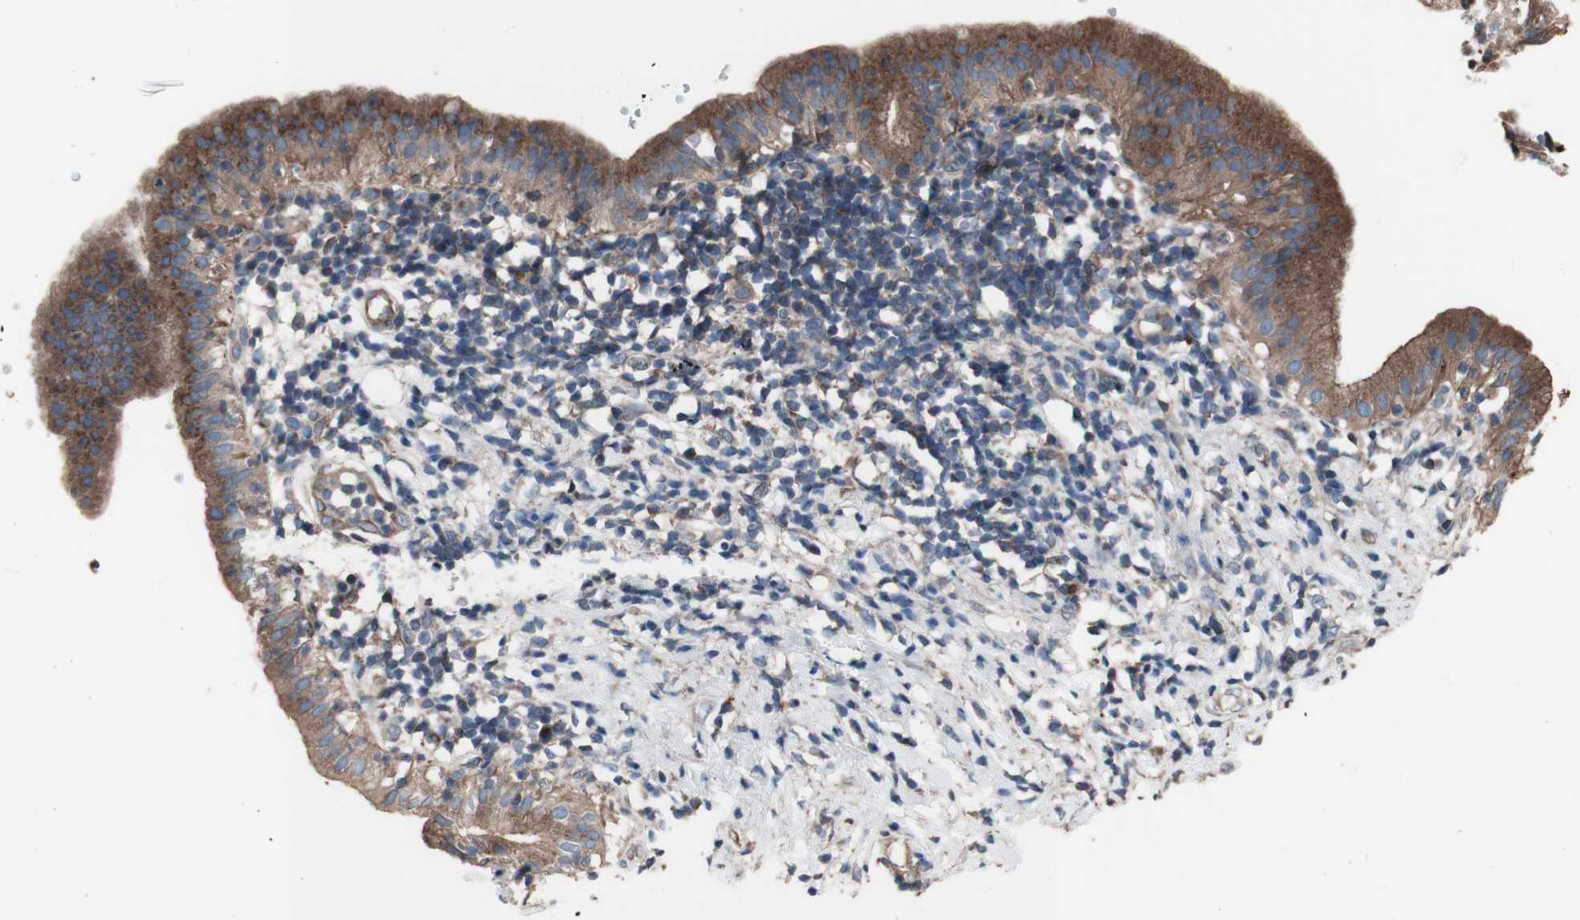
{"staining": {"intensity": "moderate", "quantity": ">75%", "location": "cytoplasmic/membranous"}, "tissue": "pancreatic cancer", "cell_type": "Tumor cells", "image_type": "cancer", "snomed": [{"axis": "morphology", "description": "Adenocarcinoma, NOS"}, {"axis": "morphology", "description": "Adenocarcinoma, metastatic, NOS"}, {"axis": "topography", "description": "Lymph node"}, {"axis": "topography", "description": "Pancreas"}, {"axis": "topography", "description": "Duodenum"}], "caption": "Approximately >75% of tumor cells in human metastatic adenocarcinoma (pancreatic) display moderate cytoplasmic/membranous protein staining as visualized by brown immunohistochemical staining.", "gene": "COPB1", "patient": {"sex": "female", "age": 64}}